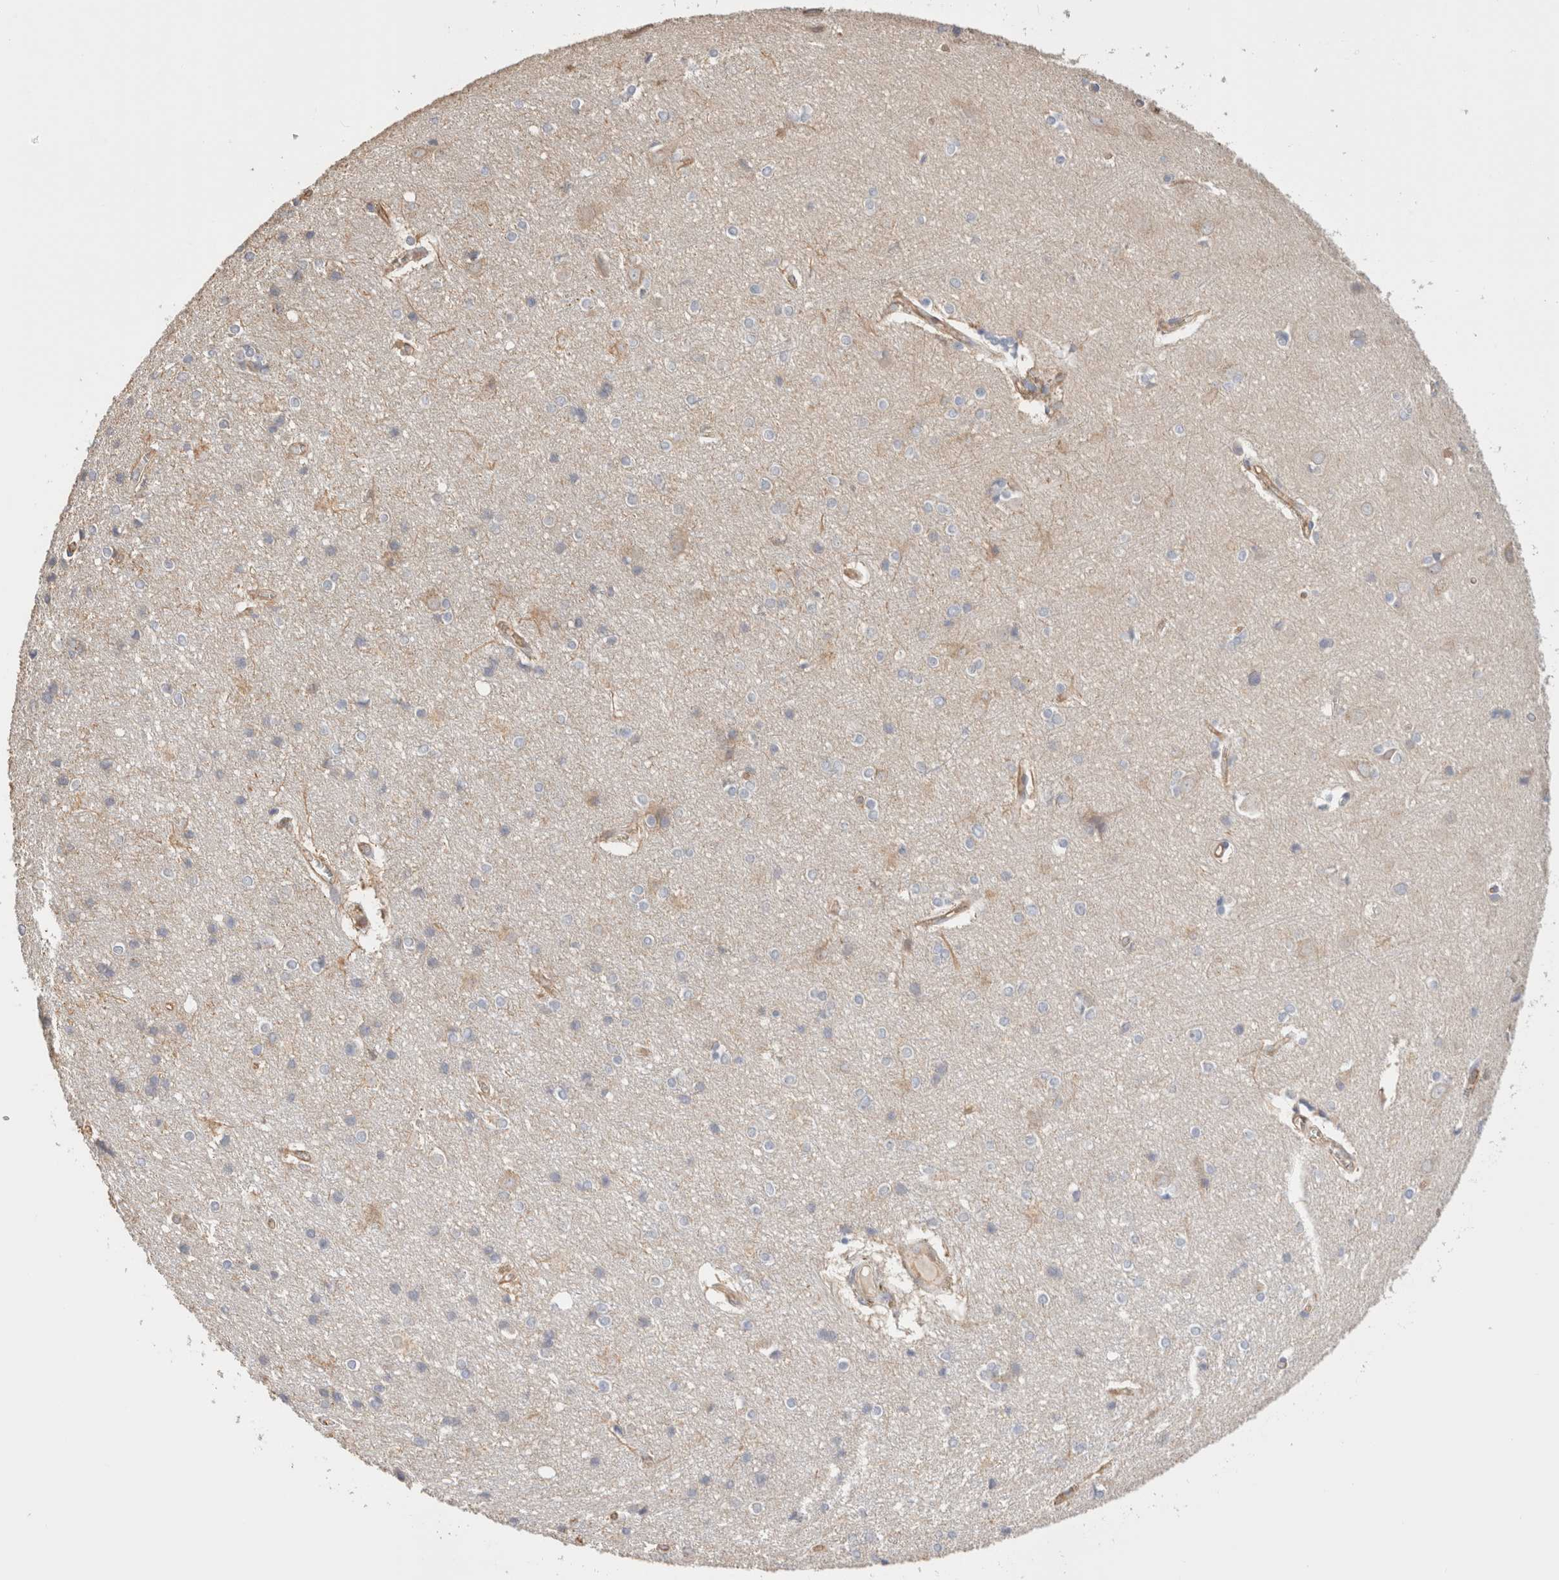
{"staining": {"intensity": "moderate", "quantity": "25%-75%", "location": "cytoplasmic/membranous"}, "tissue": "cerebral cortex", "cell_type": "Endothelial cells", "image_type": "normal", "snomed": [{"axis": "morphology", "description": "Normal tissue, NOS"}, {"axis": "topography", "description": "Cerebral cortex"}], "caption": "Cerebral cortex stained with immunohistochemistry shows moderate cytoplasmic/membranous staining in about 25%-75% of endothelial cells.", "gene": "CFAP418", "patient": {"sex": "male", "age": 54}}